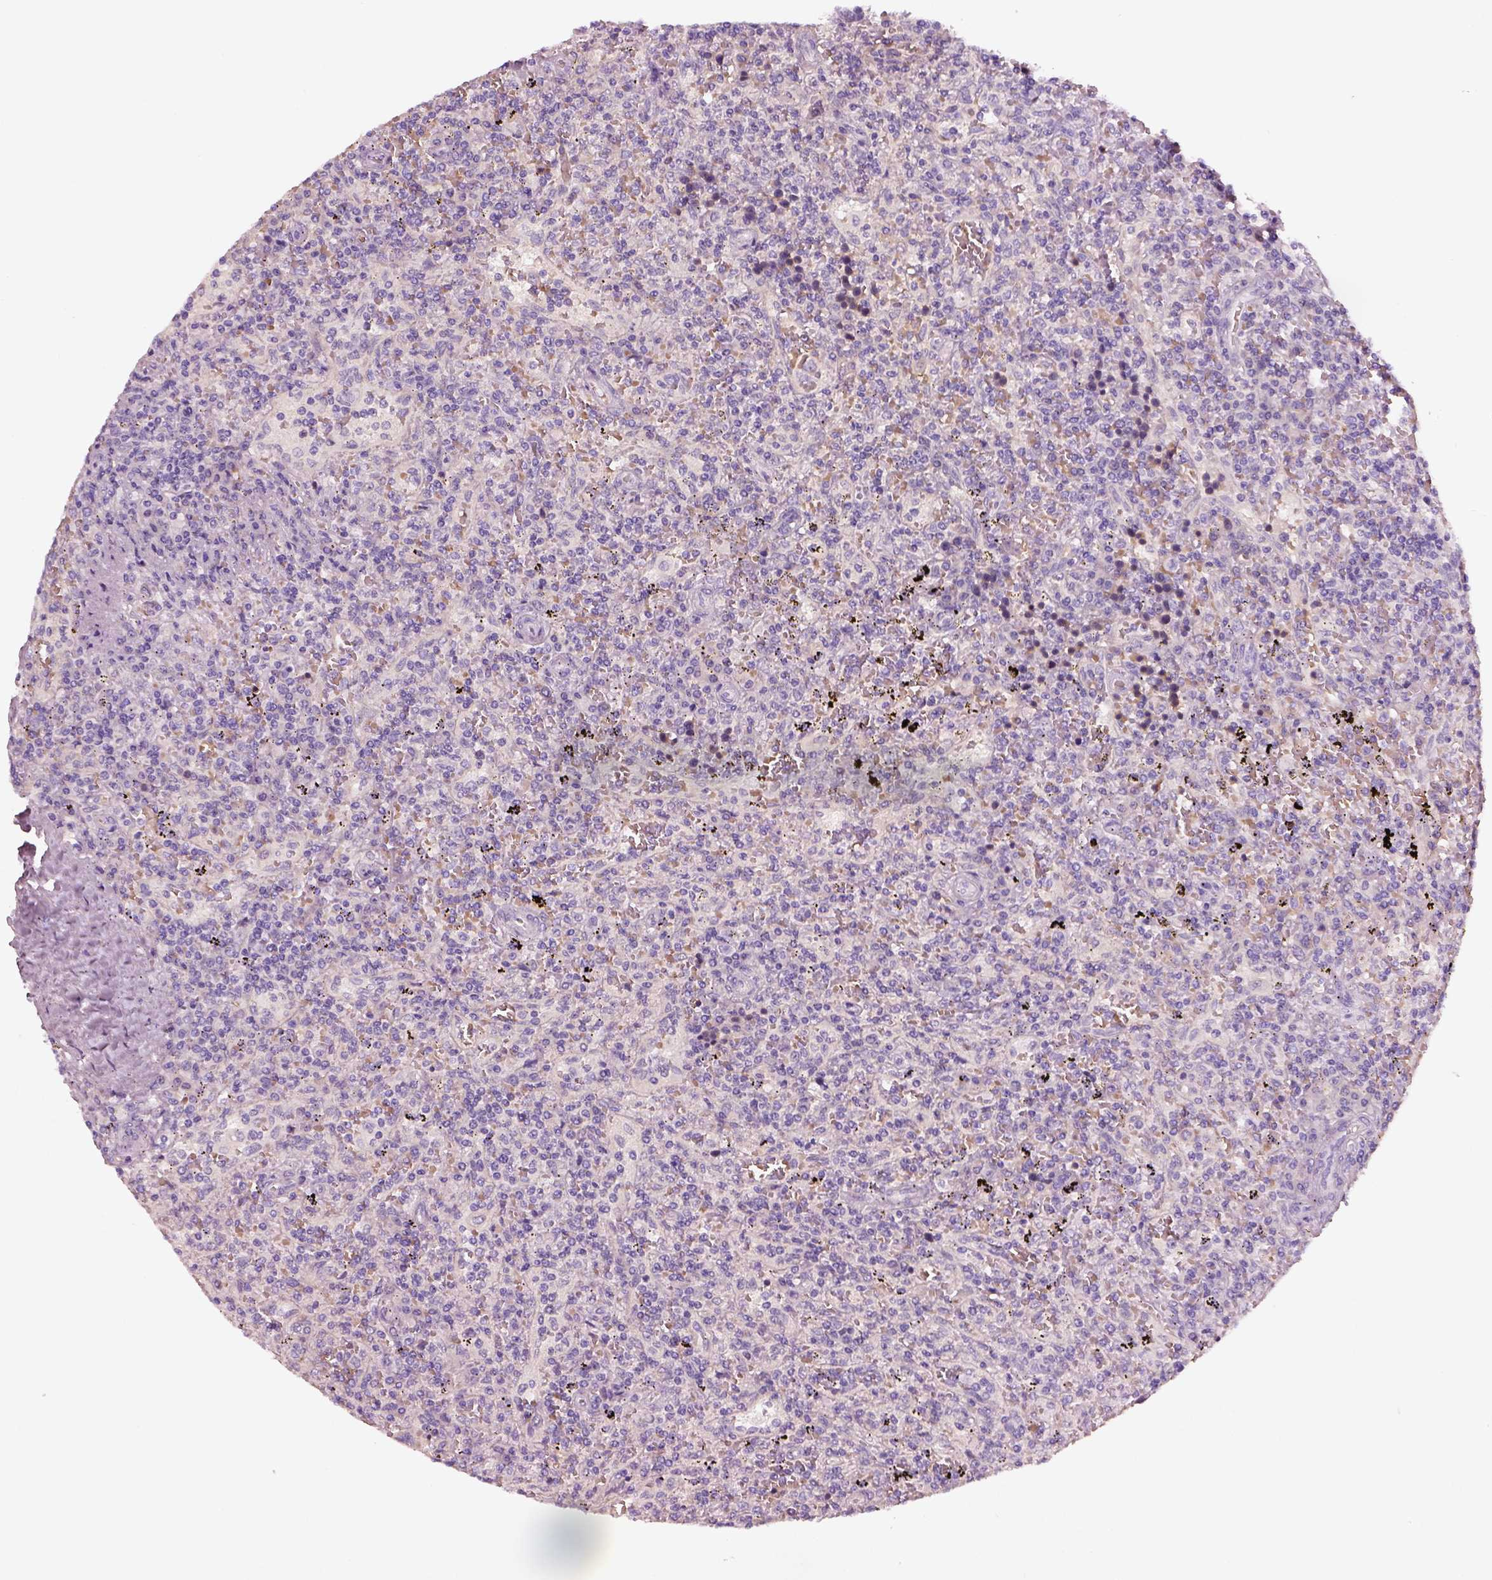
{"staining": {"intensity": "negative", "quantity": "none", "location": "none"}, "tissue": "lymphoma", "cell_type": "Tumor cells", "image_type": "cancer", "snomed": [{"axis": "morphology", "description": "Malignant lymphoma, non-Hodgkin's type, Low grade"}, {"axis": "topography", "description": "Spleen"}], "caption": "Malignant lymphoma, non-Hodgkin's type (low-grade) was stained to show a protein in brown. There is no significant expression in tumor cells.", "gene": "ELSPBP1", "patient": {"sex": "male", "age": 62}}